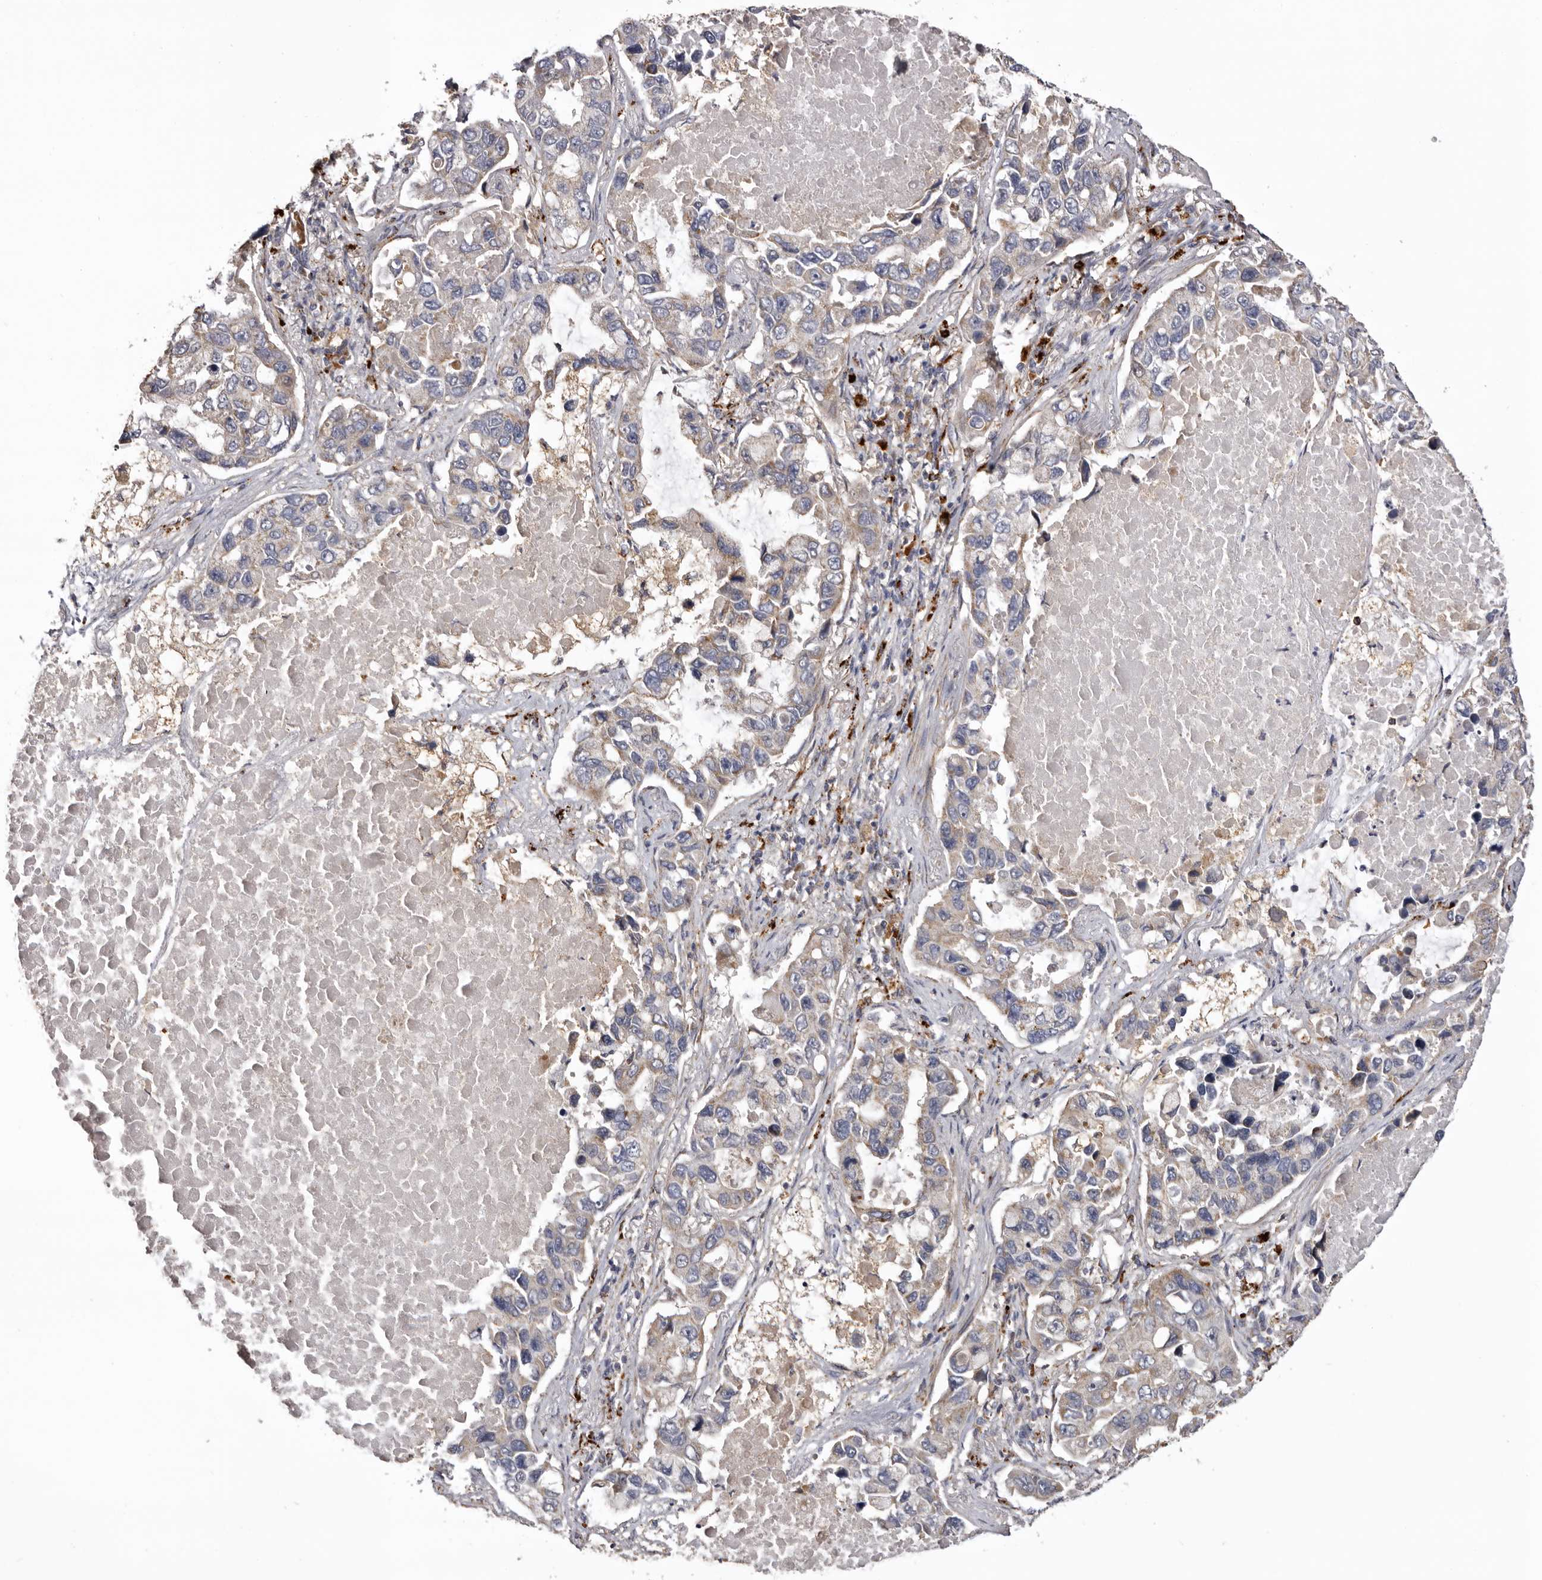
{"staining": {"intensity": "moderate", "quantity": "25%-75%", "location": "cytoplasmic/membranous"}, "tissue": "lung cancer", "cell_type": "Tumor cells", "image_type": "cancer", "snomed": [{"axis": "morphology", "description": "Adenocarcinoma, NOS"}, {"axis": "topography", "description": "Lung"}], "caption": "Human lung cancer (adenocarcinoma) stained with a protein marker displays moderate staining in tumor cells.", "gene": "MECR", "patient": {"sex": "male", "age": 64}}